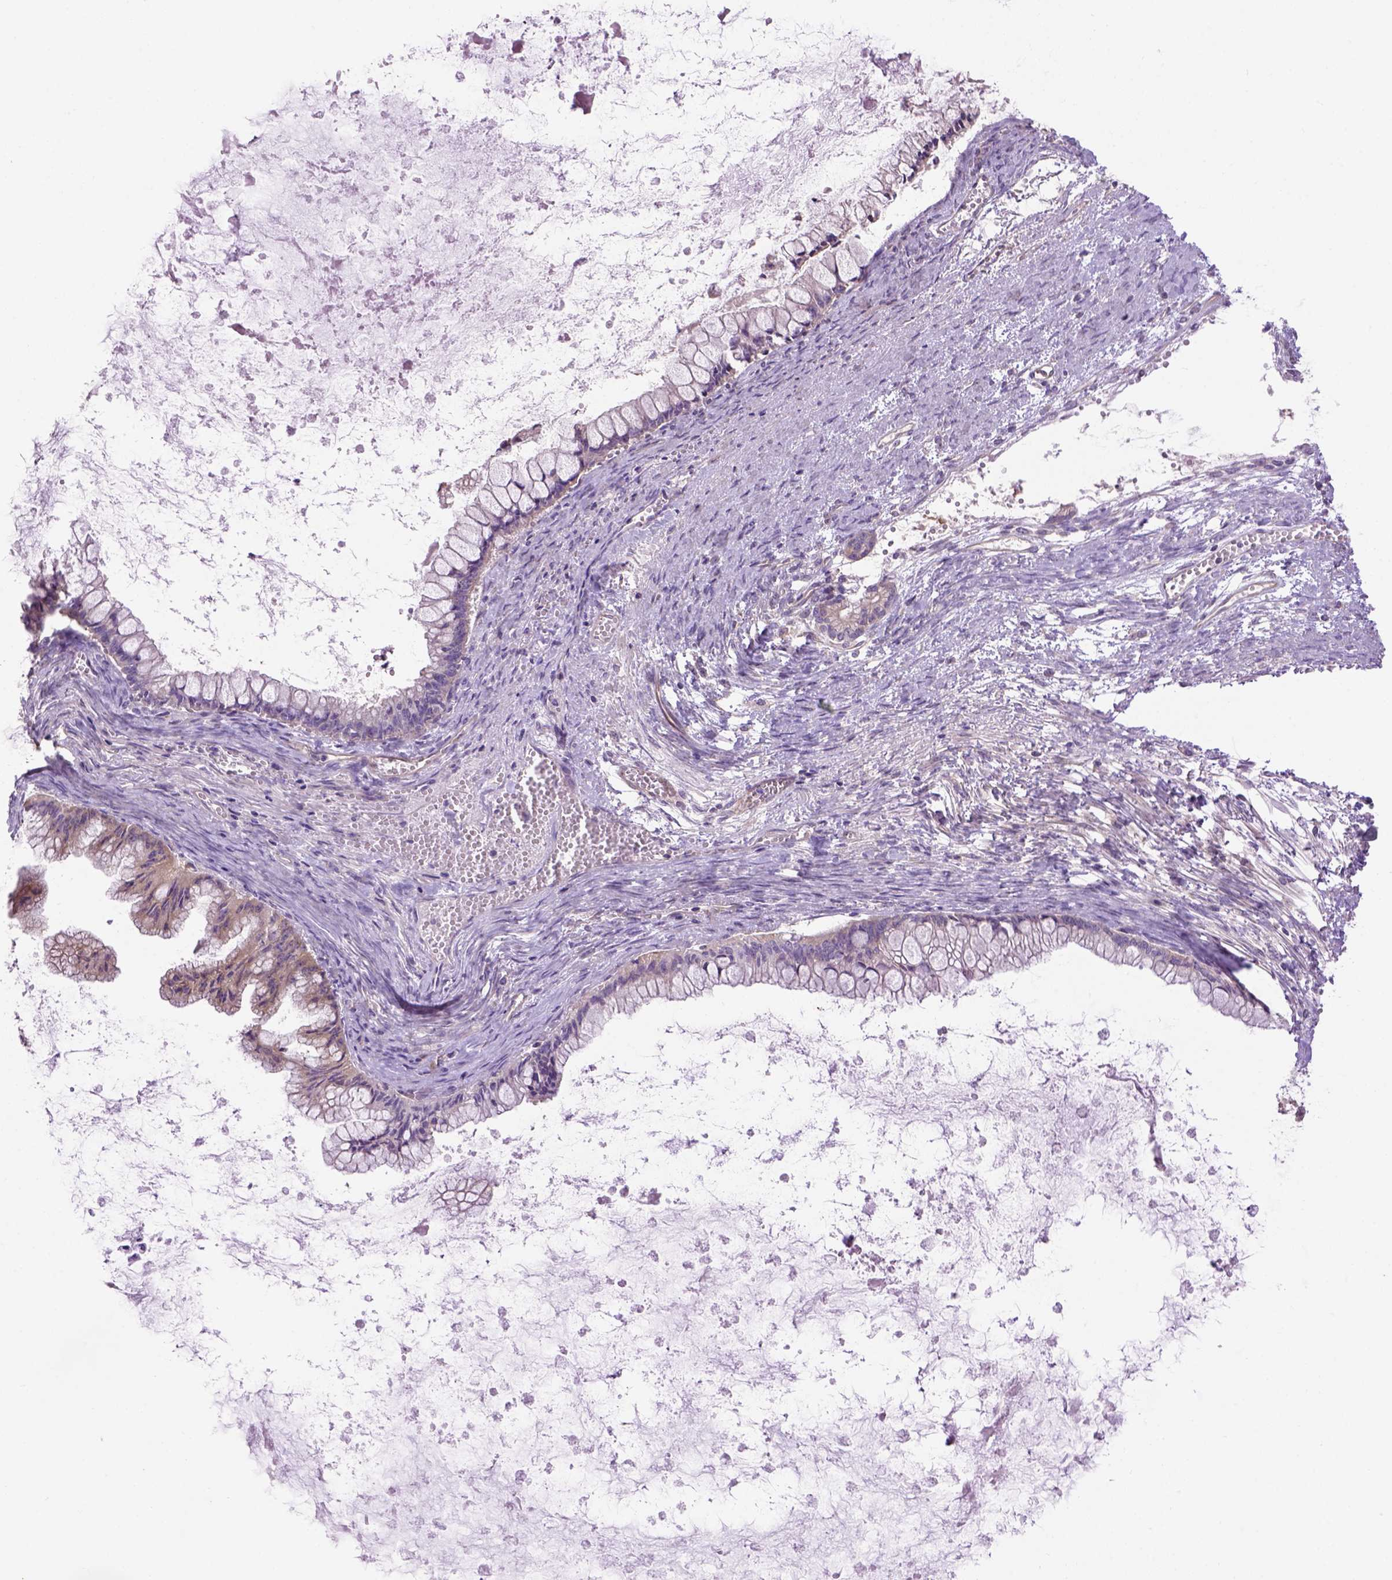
{"staining": {"intensity": "weak", "quantity": ">75%", "location": "cytoplasmic/membranous"}, "tissue": "ovarian cancer", "cell_type": "Tumor cells", "image_type": "cancer", "snomed": [{"axis": "morphology", "description": "Cystadenocarcinoma, mucinous, NOS"}, {"axis": "topography", "description": "Ovary"}], "caption": "Immunohistochemistry staining of ovarian cancer (mucinous cystadenocarcinoma), which displays low levels of weak cytoplasmic/membranous staining in approximately >75% of tumor cells indicating weak cytoplasmic/membranous protein staining. The staining was performed using DAB (brown) for protein detection and nuclei were counterstained in hematoxylin (blue).", "gene": "CASKIN2", "patient": {"sex": "female", "age": 67}}